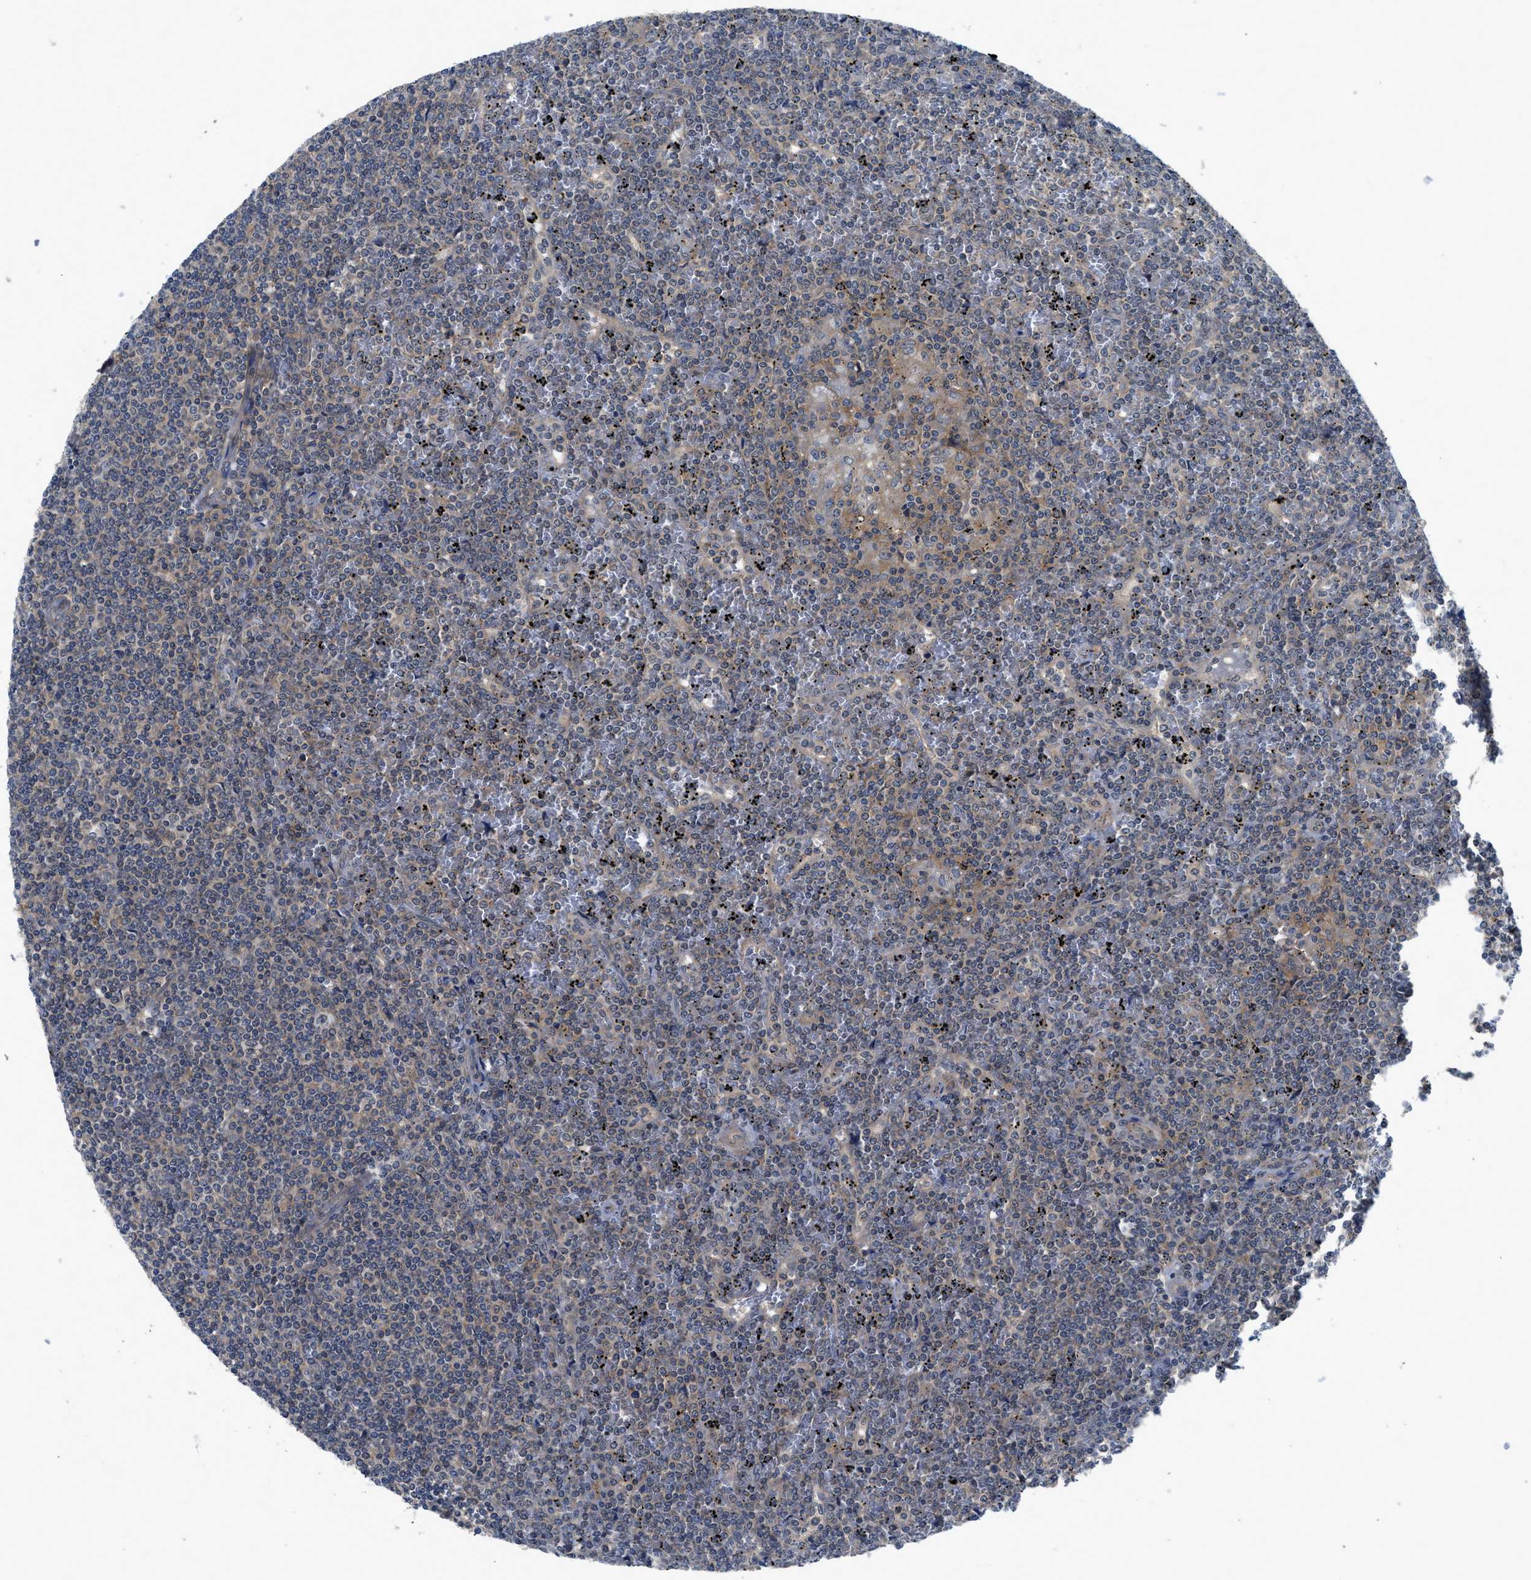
{"staining": {"intensity": "negative", "quantity": "none", "location": "none"}, "tissue": "lymphoma", "cell_type": "Tumor cells", "image_type": "cancer", "snomed": [{"axis": "morphology", "description": "Malignant lymphoma, non-Hodgkin's type, Low grade"}, {"axis": "topography", "description": "Spleen"}], "caption": "Immunohistochemistry of malignant lymphoma, non-Hodgkin's type (low-grade) shows no staining in tumor cells.", "gene": "PANX1", "patient": {"sex": "female", "age": 19}}